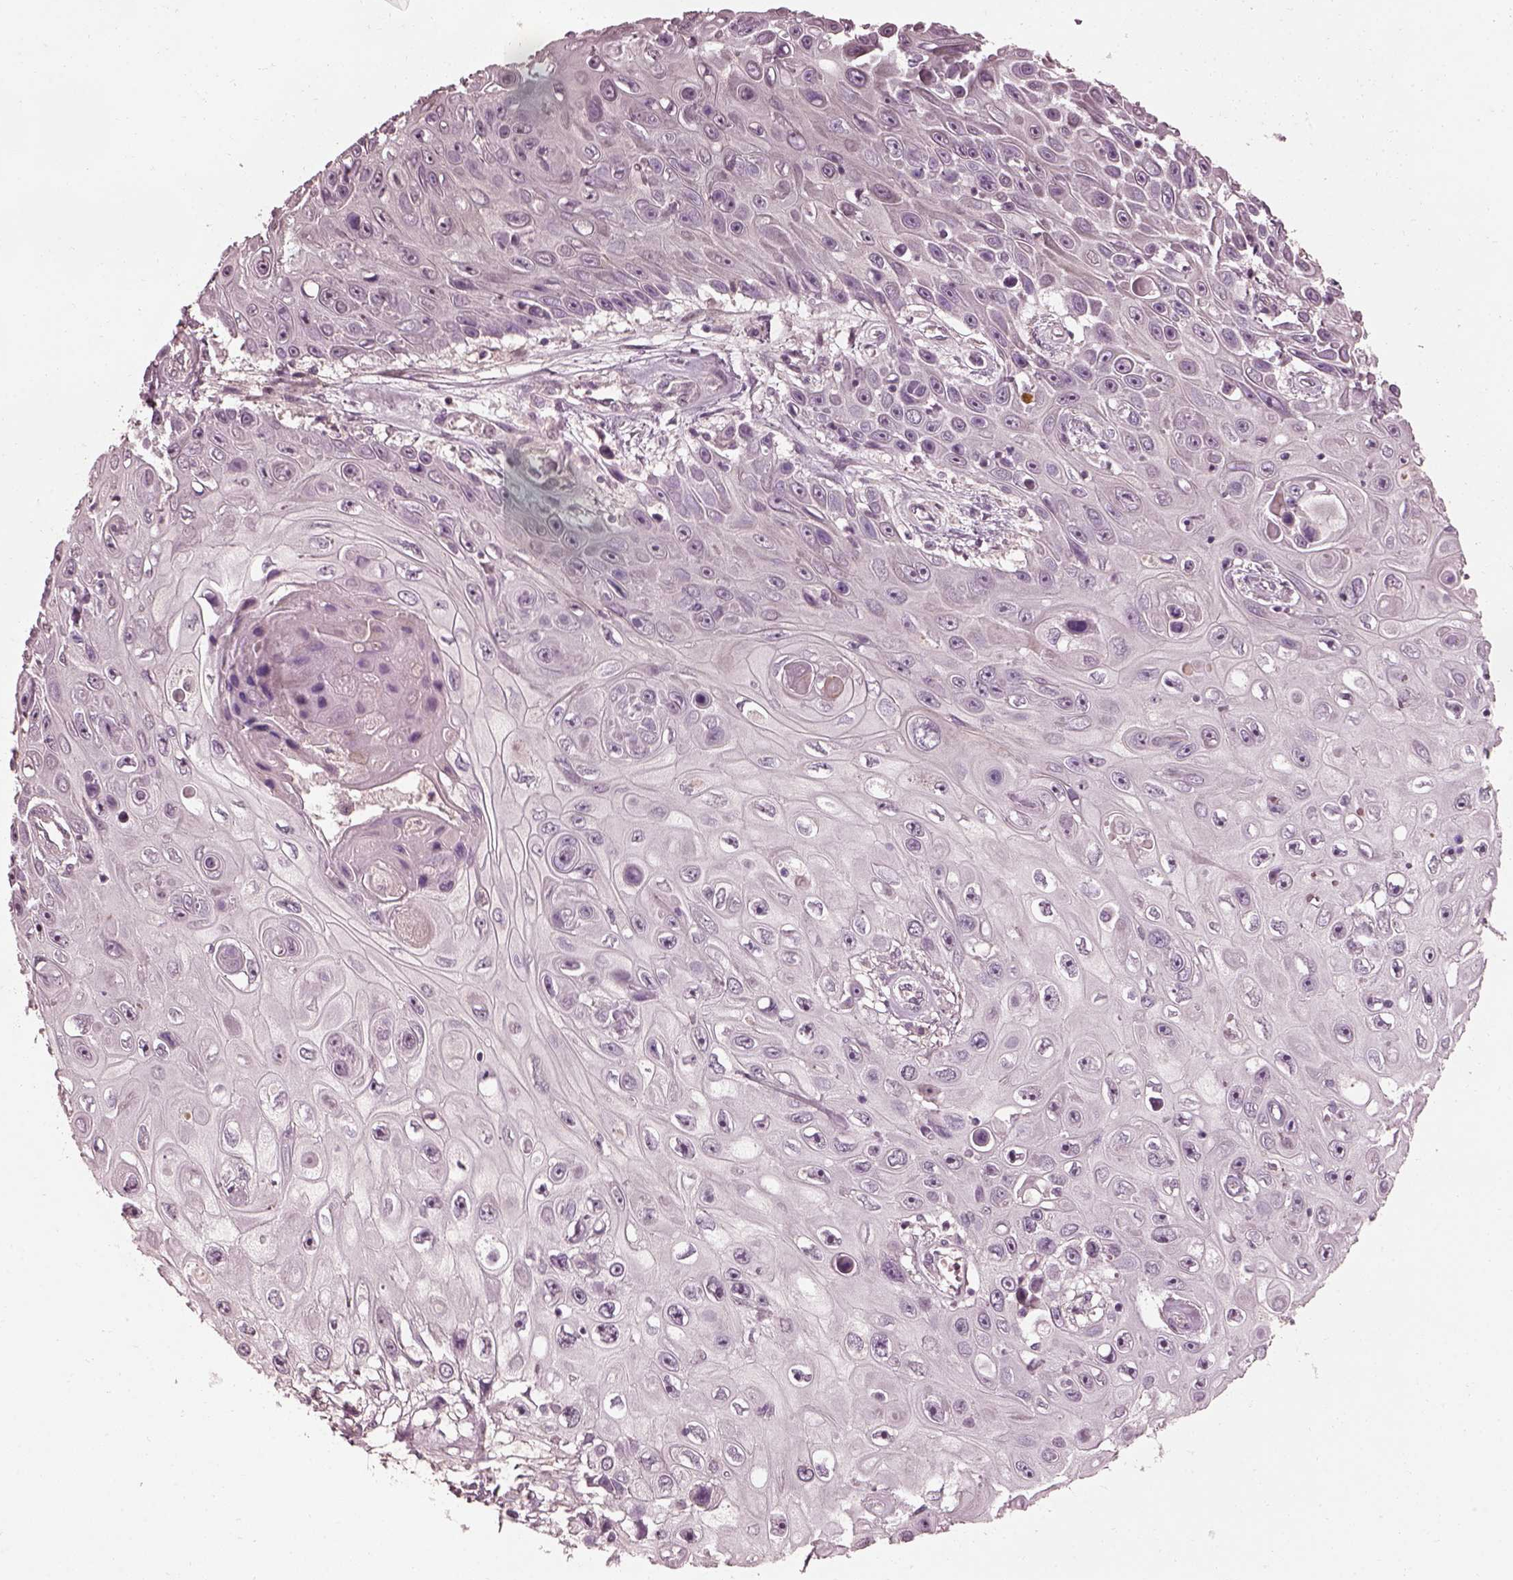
{"staining": {"intensity": "negative", "quantity": "none", "location": "none"}, "tissue": "skin cancer", "cell_type": "Tumor cells", "image_type": "cancer", "snomed": [{"axis": "morphology", "description": "Squamous cell carcinoma, NOS"}, {"axis": "topography", "description": "Skin"}], "caption": "This photomicrograph is of skin cancer stained with immunohistochemistry to label a protein in brown with the nuclei are counter-stained blue. There is no staining in tumor cells.", "gene": "EFEMP1", "patient": {"sex": "male", "age": 82}}